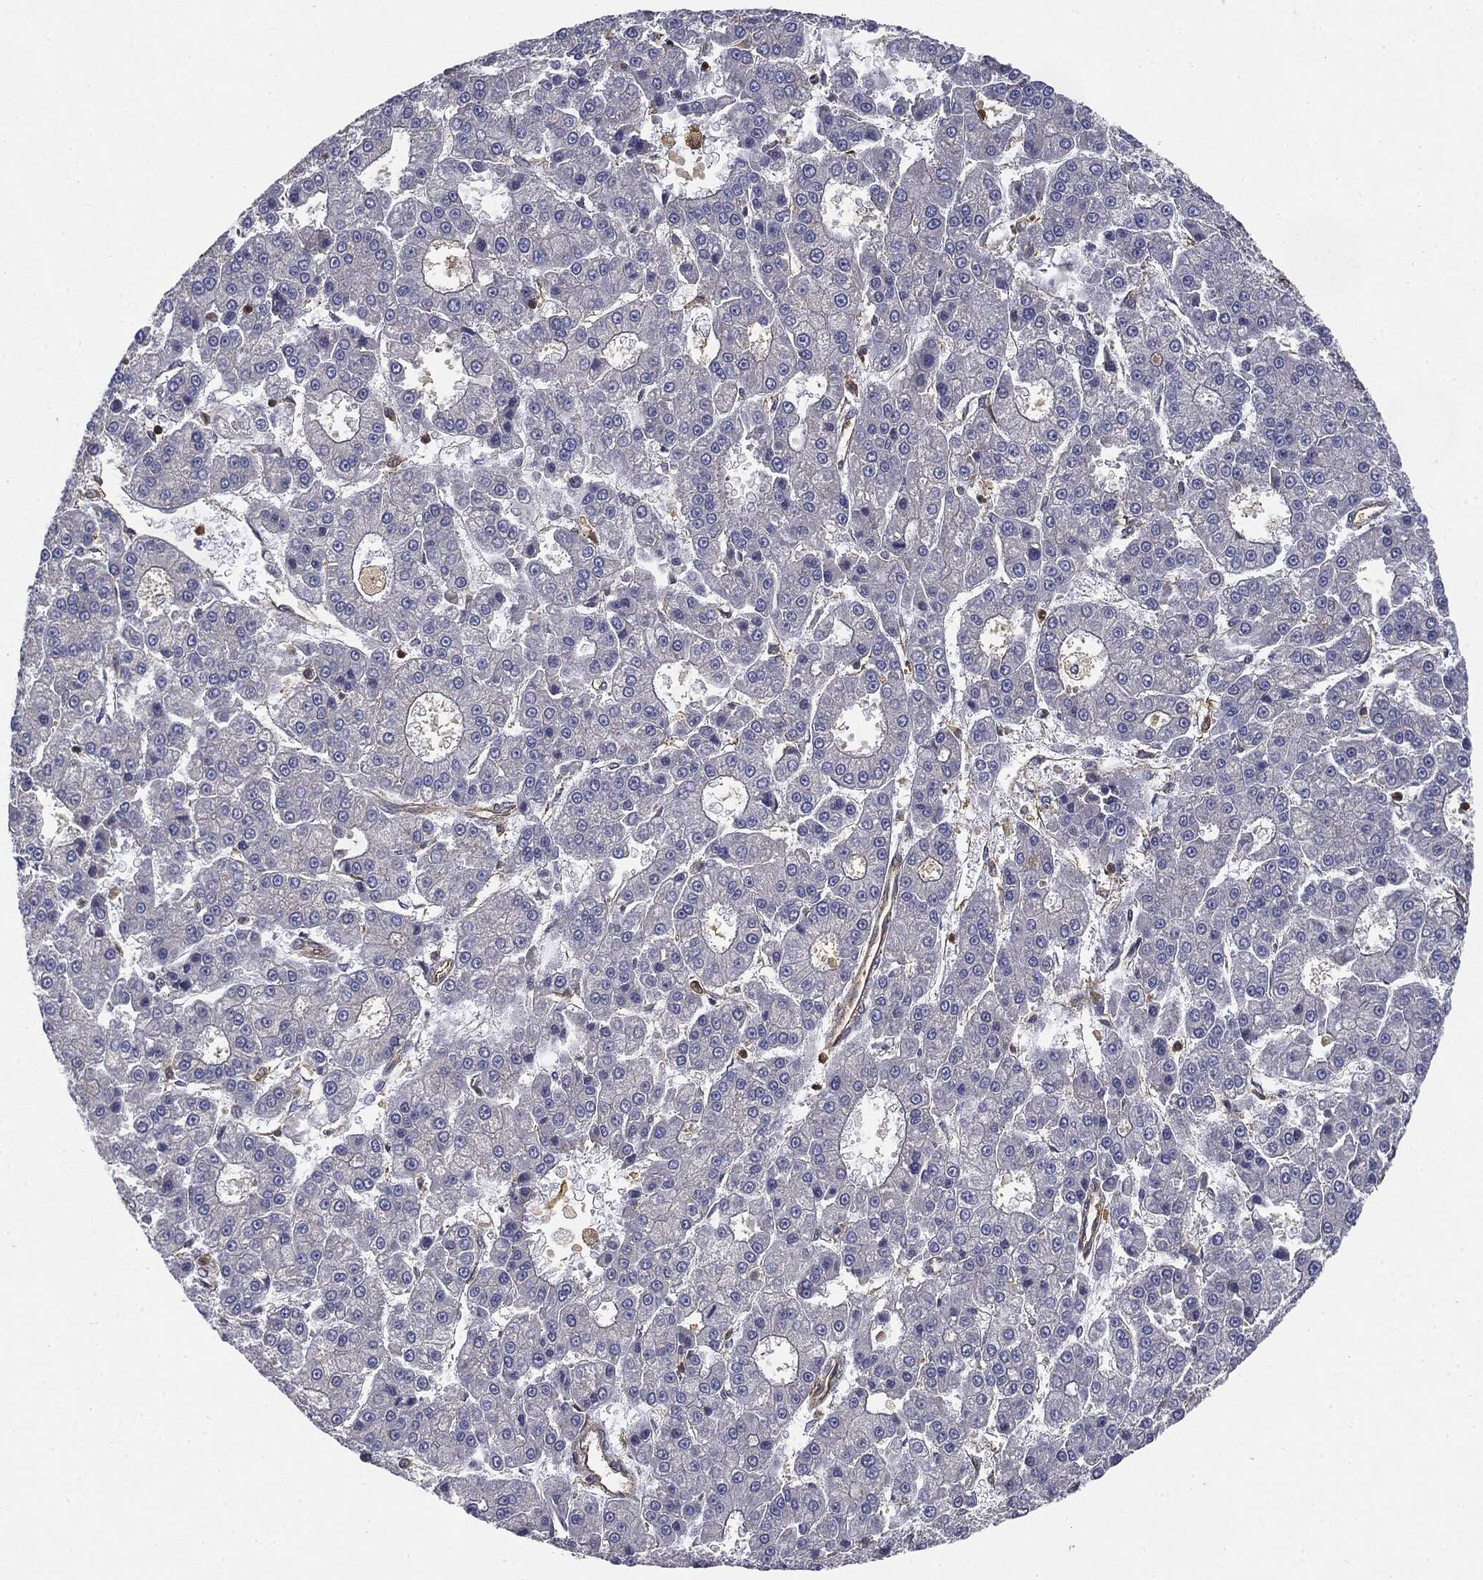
{"staining": {"intensity": "negative", "quantity": "none", "location": "none"}, "tissue": "liver cancer", "cell_type": "Tumor cells", "image_type": "cancer", "snomed": [{"axis": "morphology", "description": "Carcinoma, Hepatocellular, NOS"}, {"axis": "topography", "description": "Liver"}], "caption": "IHC of hepatocellular carcinoma (liver) reveals no staining in tumor cells.", "gene": "WDR1", "patient": {"sex": "male", "age": 70}}